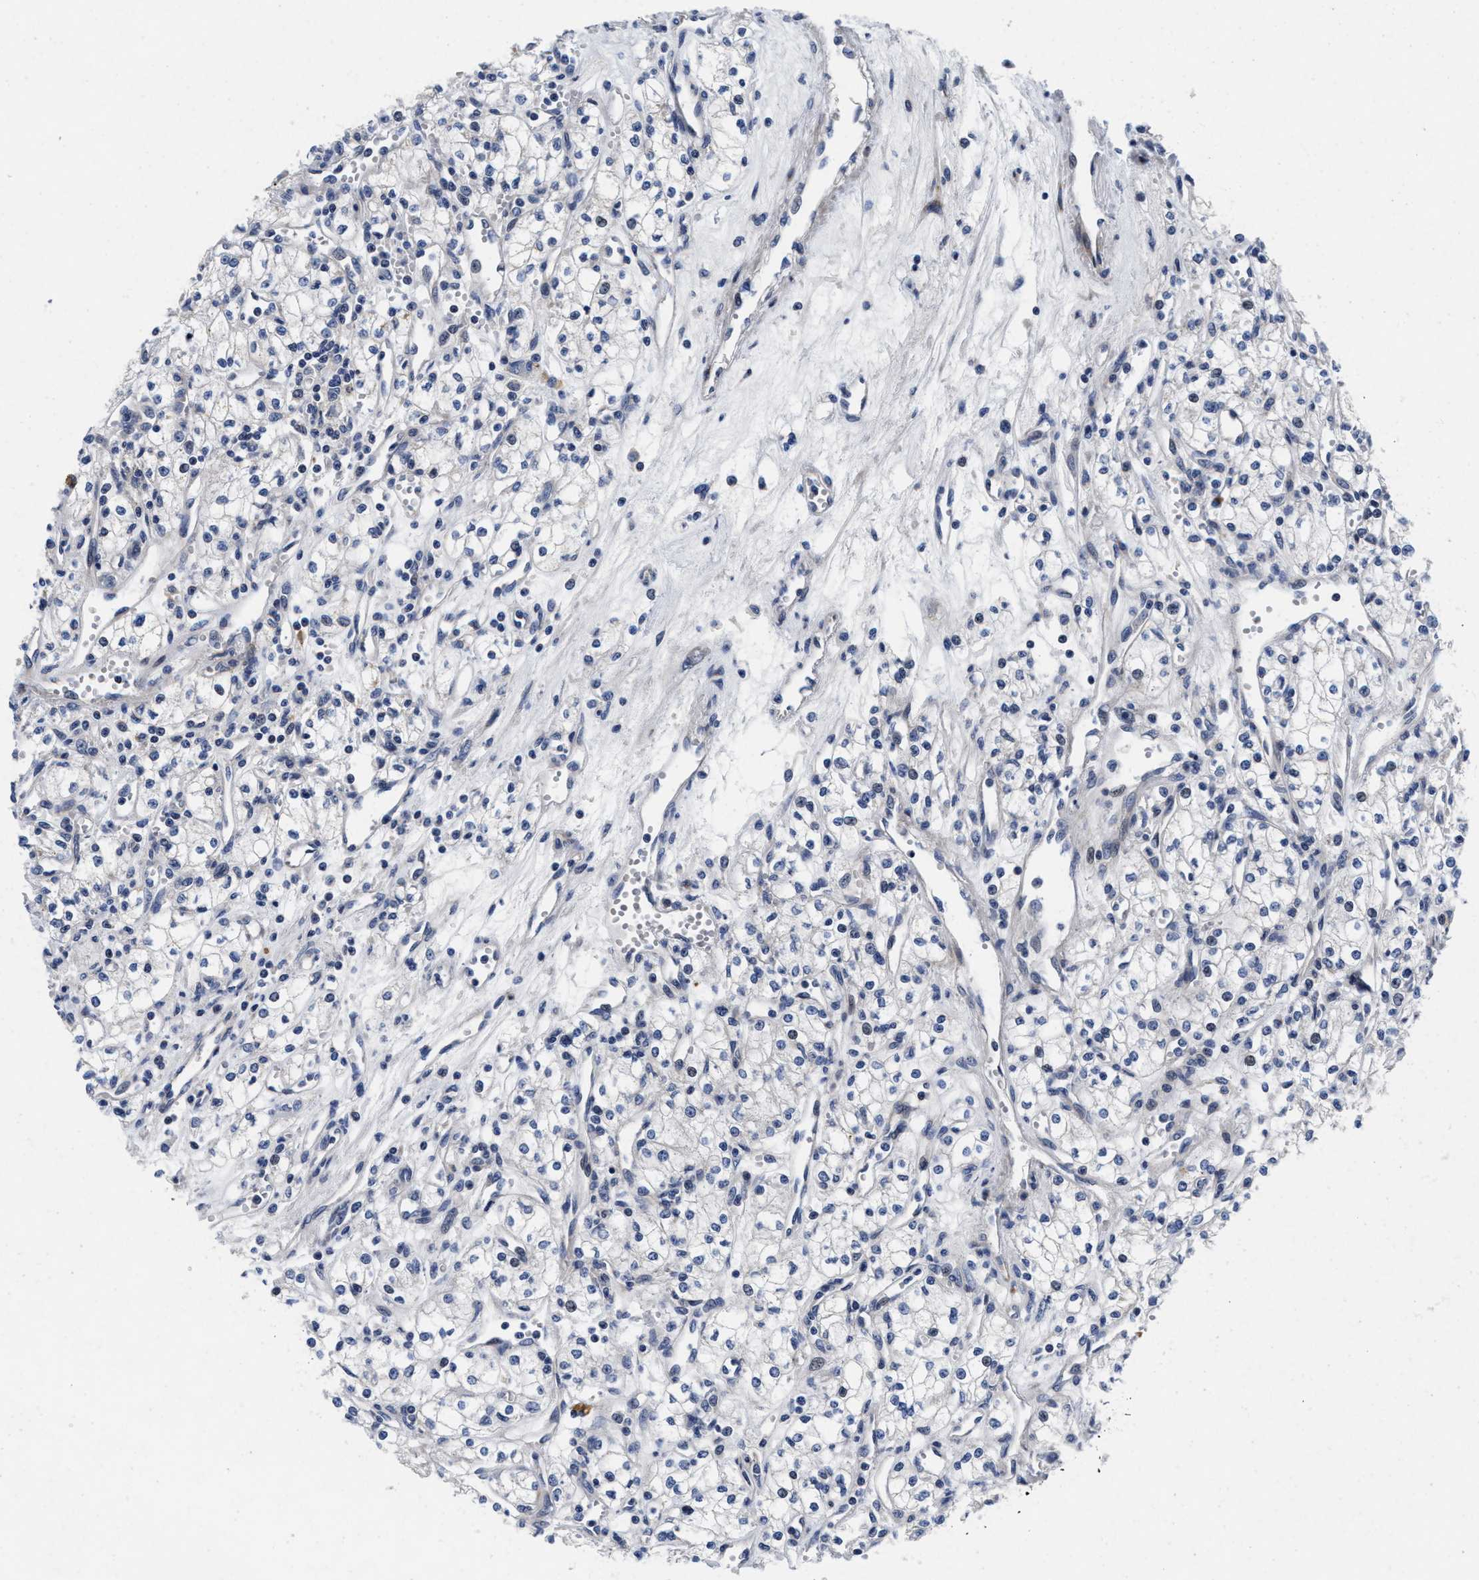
{"staining": {"intensity": "negative", "quantity": "none", "location": "none"}, "tissue": "renal cancer", "cell_type": "Tumor cells", "image_type": "cancer", "snomed": [{"axis": "morphology", "description": "Adenocarcinoma, NOS"}, {"axis": "topography", "description": "Kidney"}], "caption": "The photomicrograph shows no significant positivity in tumor cells of renal cancer.", "gene": "LAD1", "patient": {"sex": "male", "age": 59}}